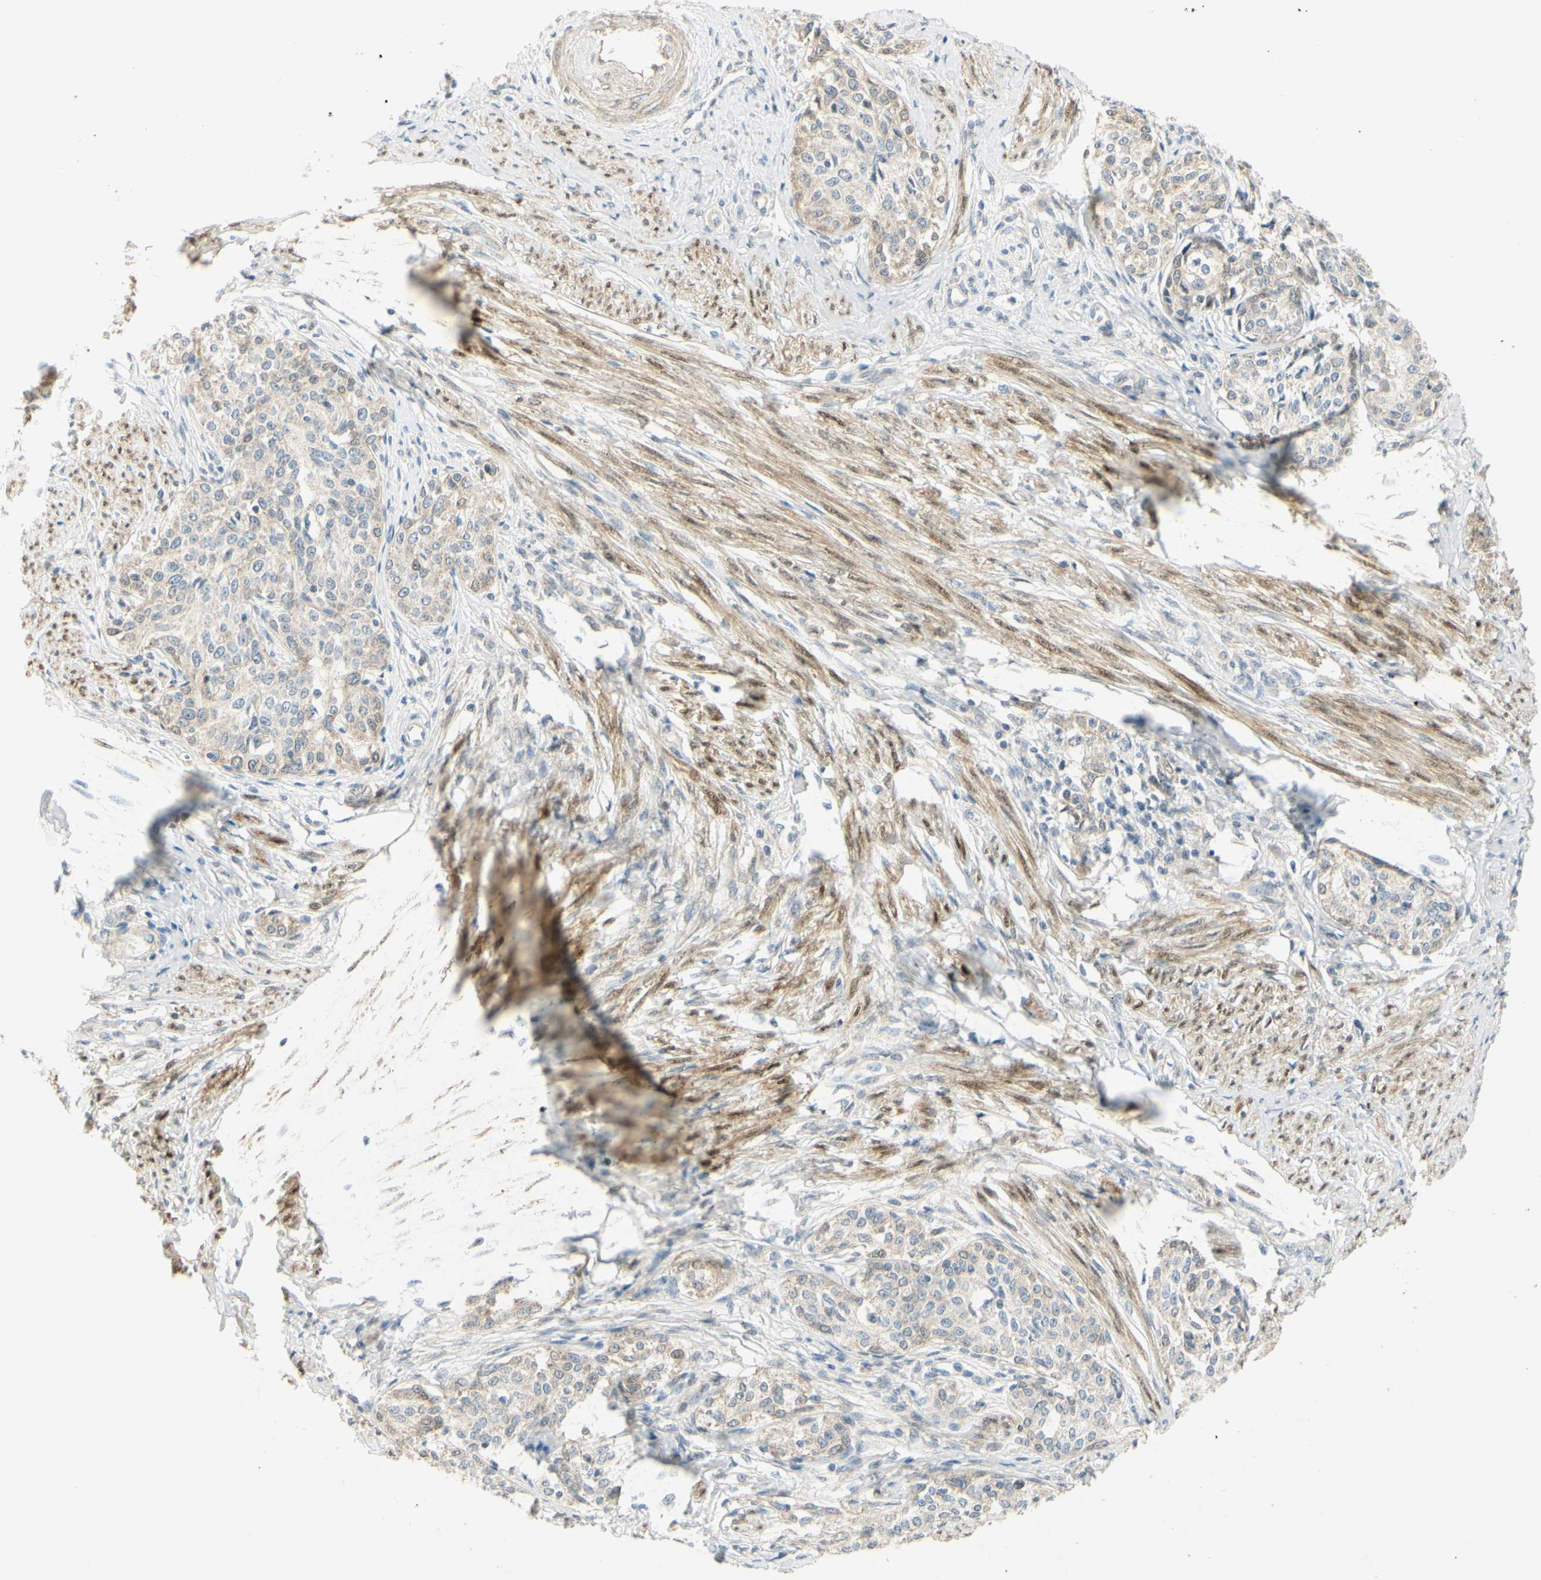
{"staining": {"intensity": "negative", "quantity": "none", "location": "none"}, "tissue": "cervical cancer", "cell_type": "Tumor cells", "image_type": "cancer", "snomed": [{"axis": "morphology", "description": "Squamous cell carcinoma, NOS"}, {"axis": "morphology", "description": "Adenocarcinoma, NOS"}, {"axis": "topography", "description": "Cervix"}], "caption": "This photomicrograph is of cervical cancer stained with immunohistochemistry to label a protein in brown with the nuclei are counter-stained blue. There is no positivity in tumor cells.", "gene": "FHL2", "patient": {"sex": "female", "age": 52}}